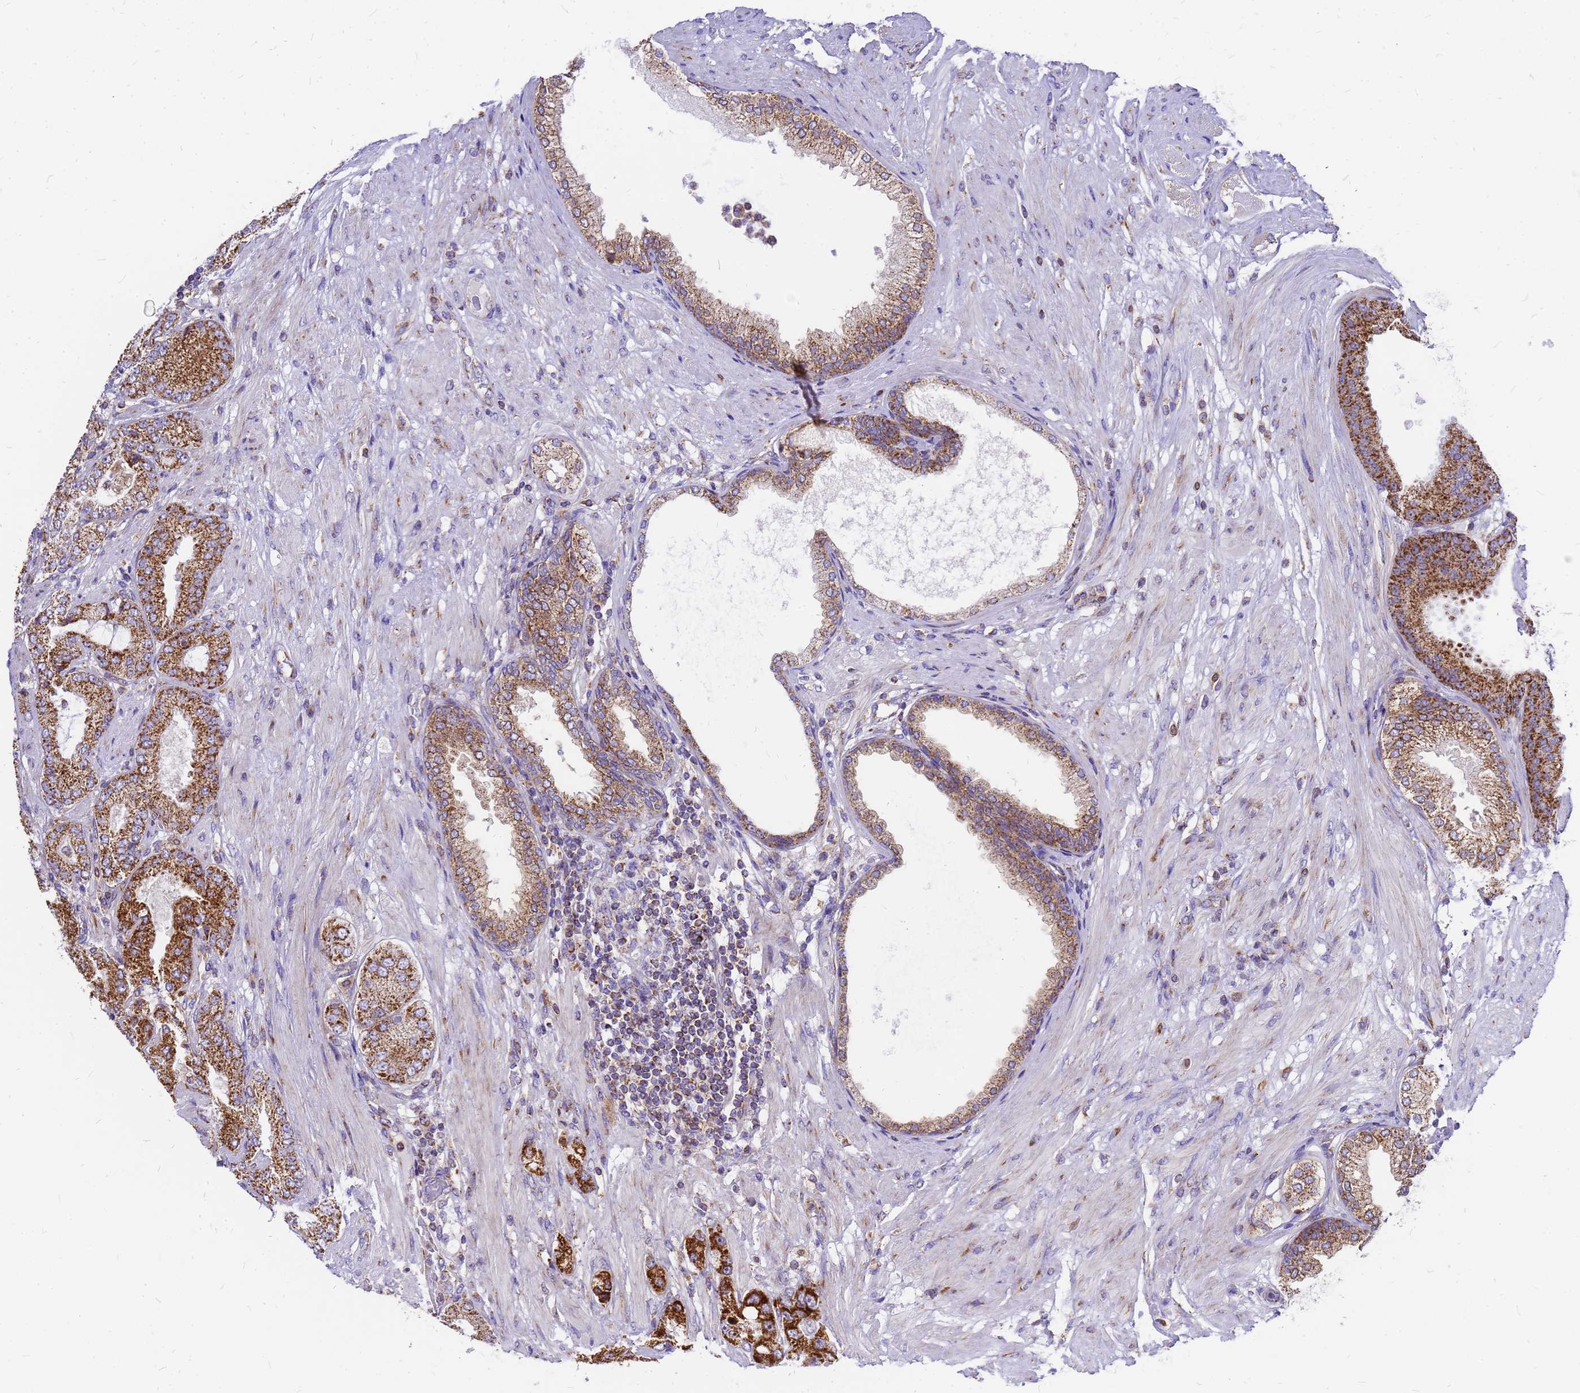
{"staining": {"intensity": "strong", "quantity": ">75%", "location": "cytoplasmic/membranous"}, "tissue": "prostate cancer", "cell_type": "Tumor cells", "image_type": "cancer", "snomed": [{"axis": "morphology", "description": "Adenocarcinoma, High grade"}, {"axis": "topography", "description": "Prostate"}], "caption": "Immunohistochemical staining of human prostate adenocarcinoma (high-grade) shows high levels of strong cytoplasmic/membranous protein positivity in about >75% of tumor cells.", "gene": "MRPS26", "patient": {"sex": "male", "age": 71}}